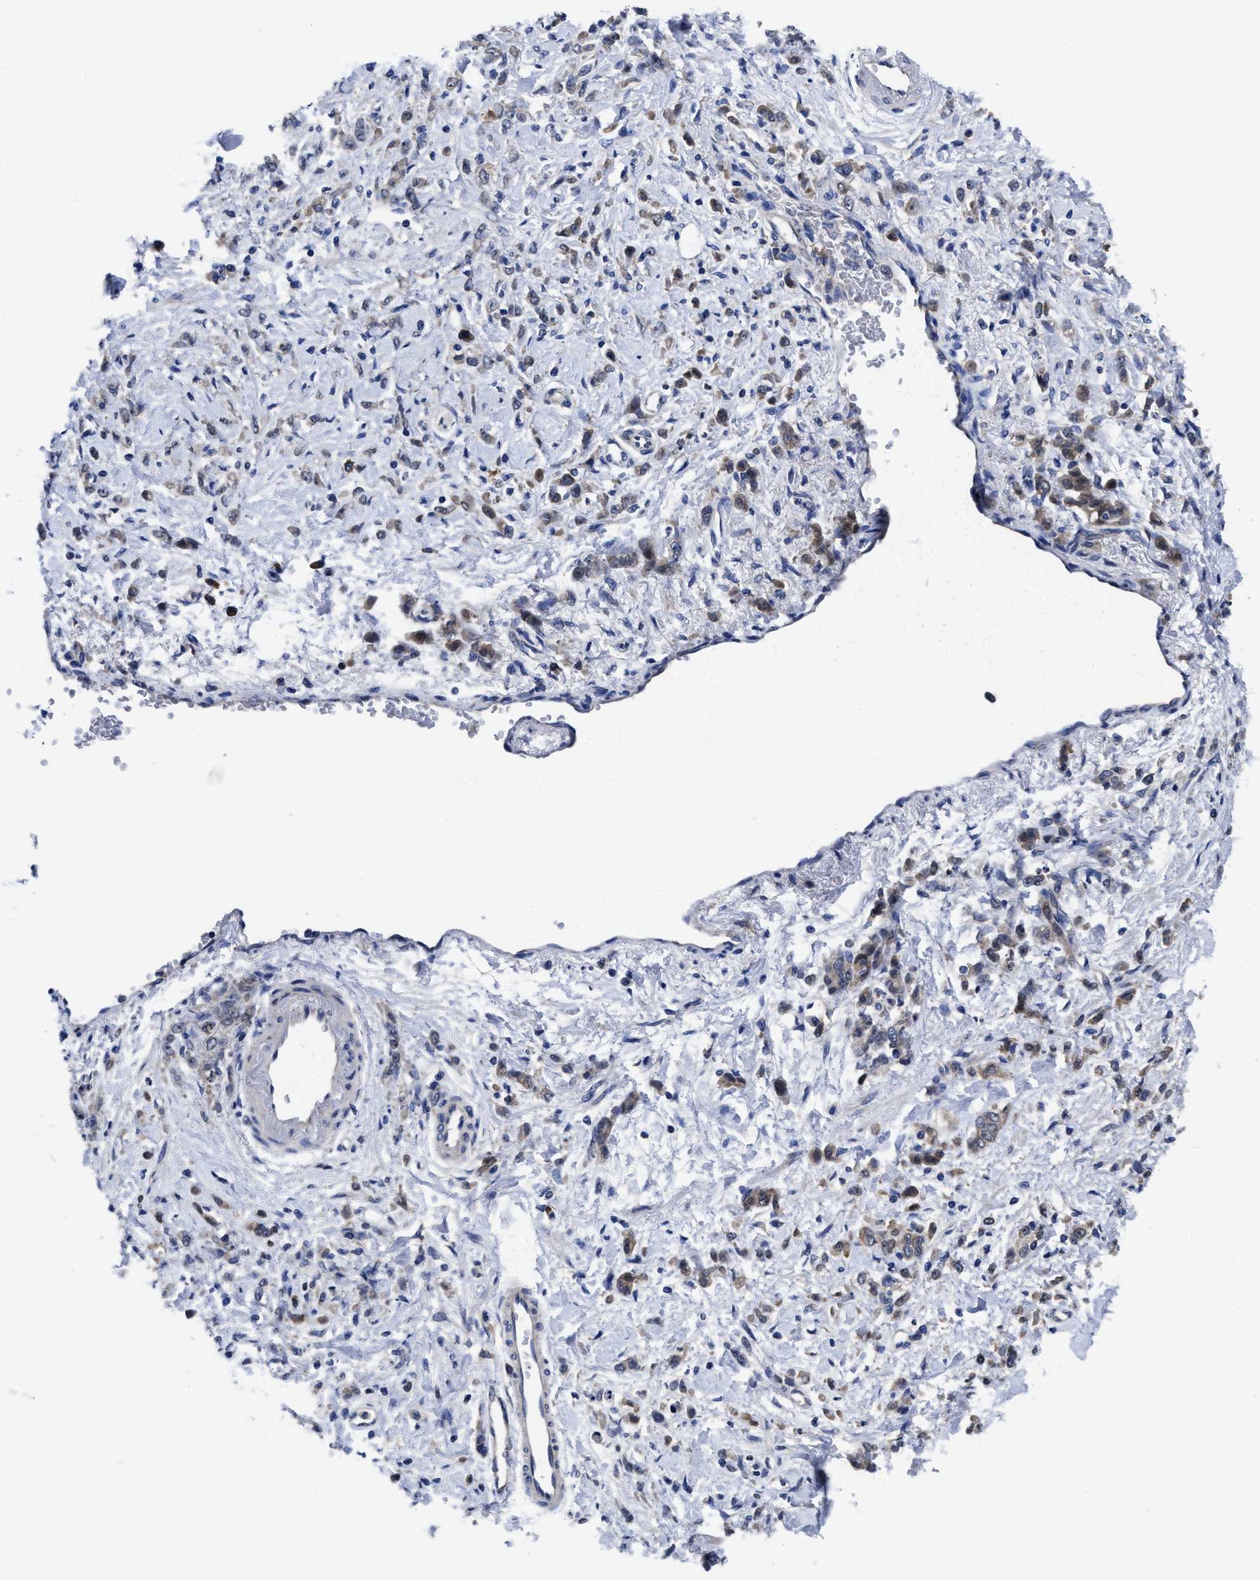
{"staining": {"intensity": "weak", "quantity": "25%-75%", "location": "cytoplasmic/membranous"}, "tissue": "stomach cancer", "cell_type": "Tumor cells", "image_type": "cancer", "snomed": [{"axis": "morphology", "description": "Normal tissue, NOS"}, {"axis": "morphology", "description": "Adenocarcinoma, NOS"}, {"axis": "topography", "description": "Stomach"}], "caption": "Weak cytoplasmic/membranous staining for a protein is present in about 25%-75% of tumor cells of stomach adenocarcinoma using IHC.", "gene": "TXNDC17", "patient": {"sex": "male", "age": 82}}